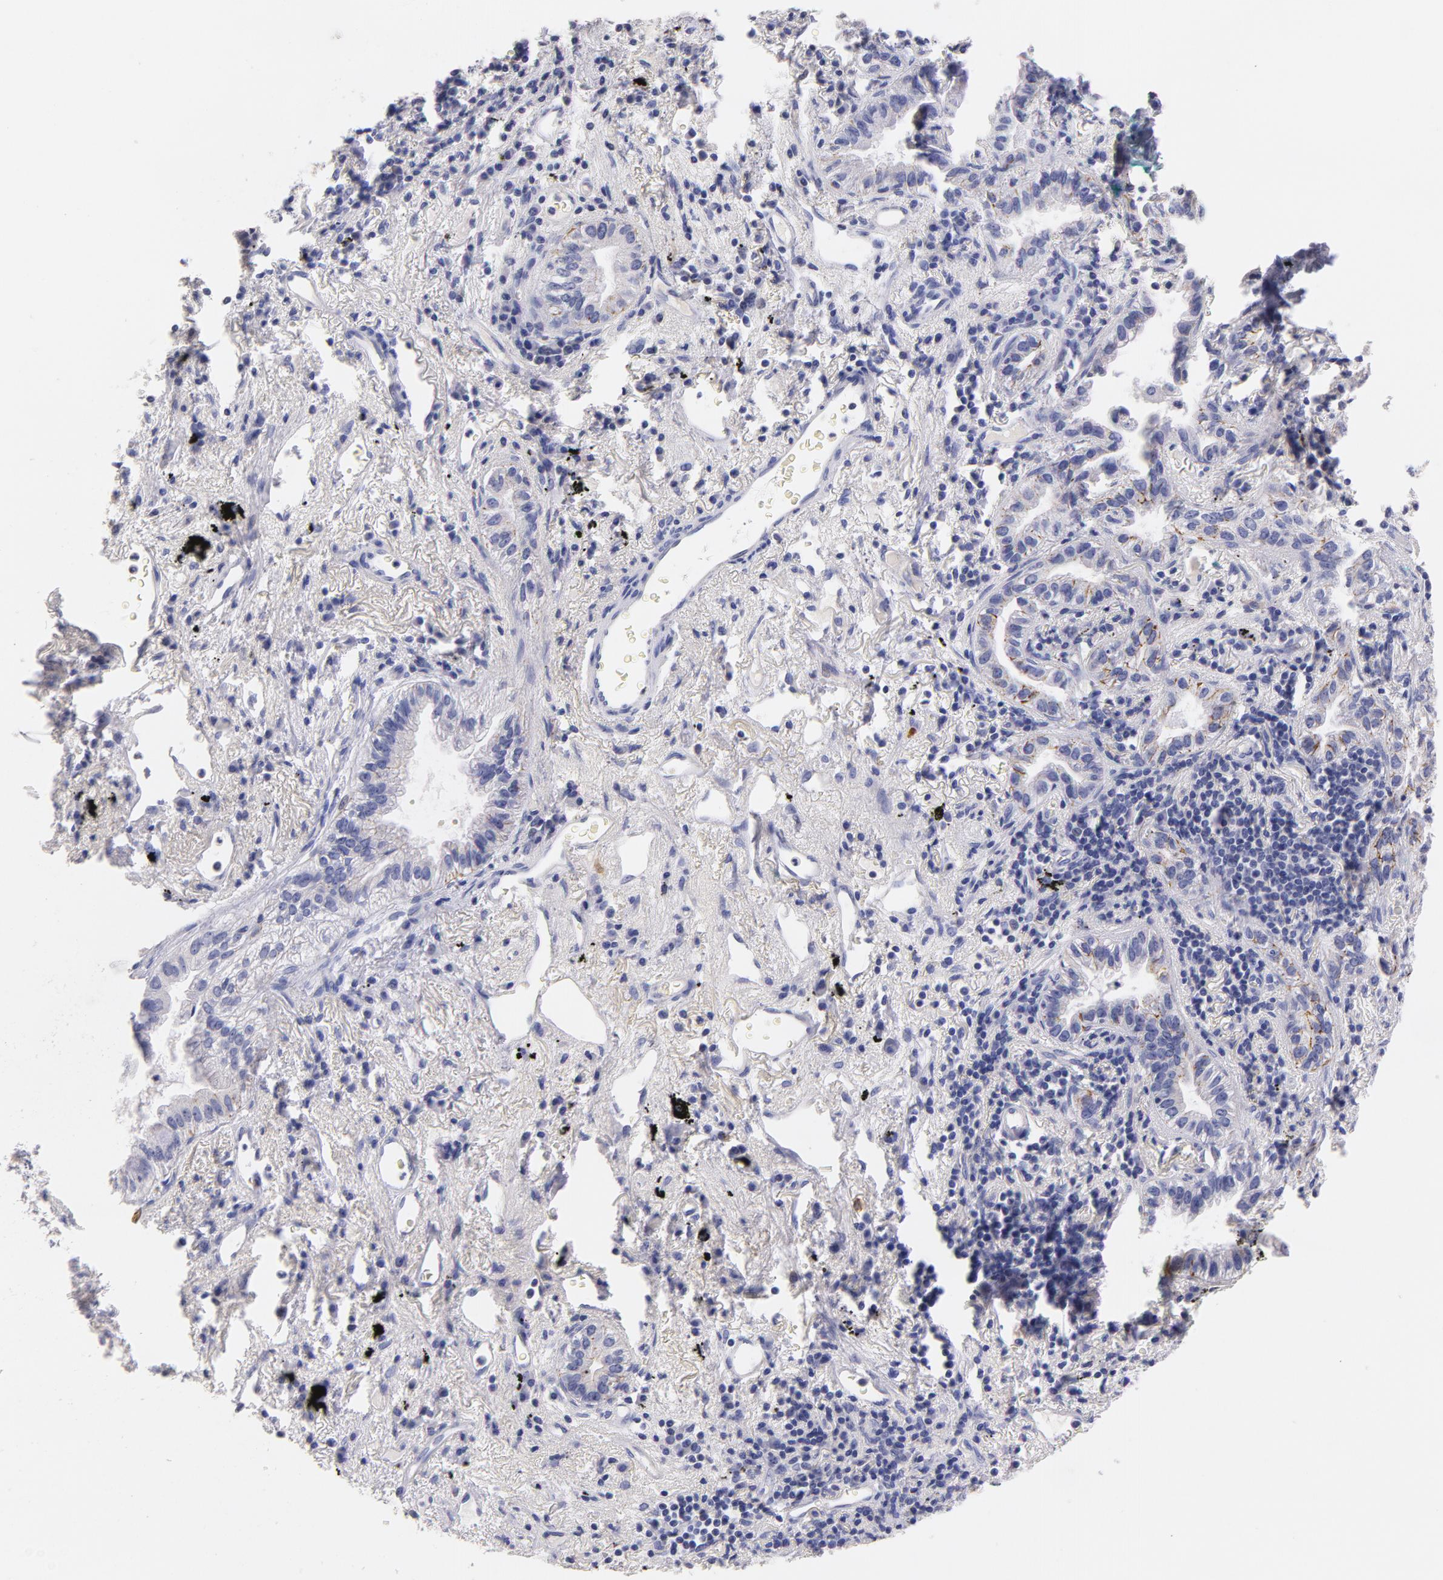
{"staining": {"intensity": "moderate", "quantity": "<25%", "location": "cytoplasmic/membranous"}, "tissue": "lung cancer", "cell_type": "Tumor cells", "image_type": "cancer", "snomed": [{"axis": "morphology", "description": "Adenocarcinoma, NOS"}, {"axis": "topography", "description": "Lung"}], "caption": "Tumor cells show low levels of moderate cytoplasmic/membranous positivity in about <25% of cells in human lung adenocarcinoma. Using DAB (3,3'-diaminobenzidine) (brown) and hematoxylin (blue) stains, captured at high magnification using brightfield microscopy.", "gene": "CD44", "patient": {"sex": "female", "age": 50}}